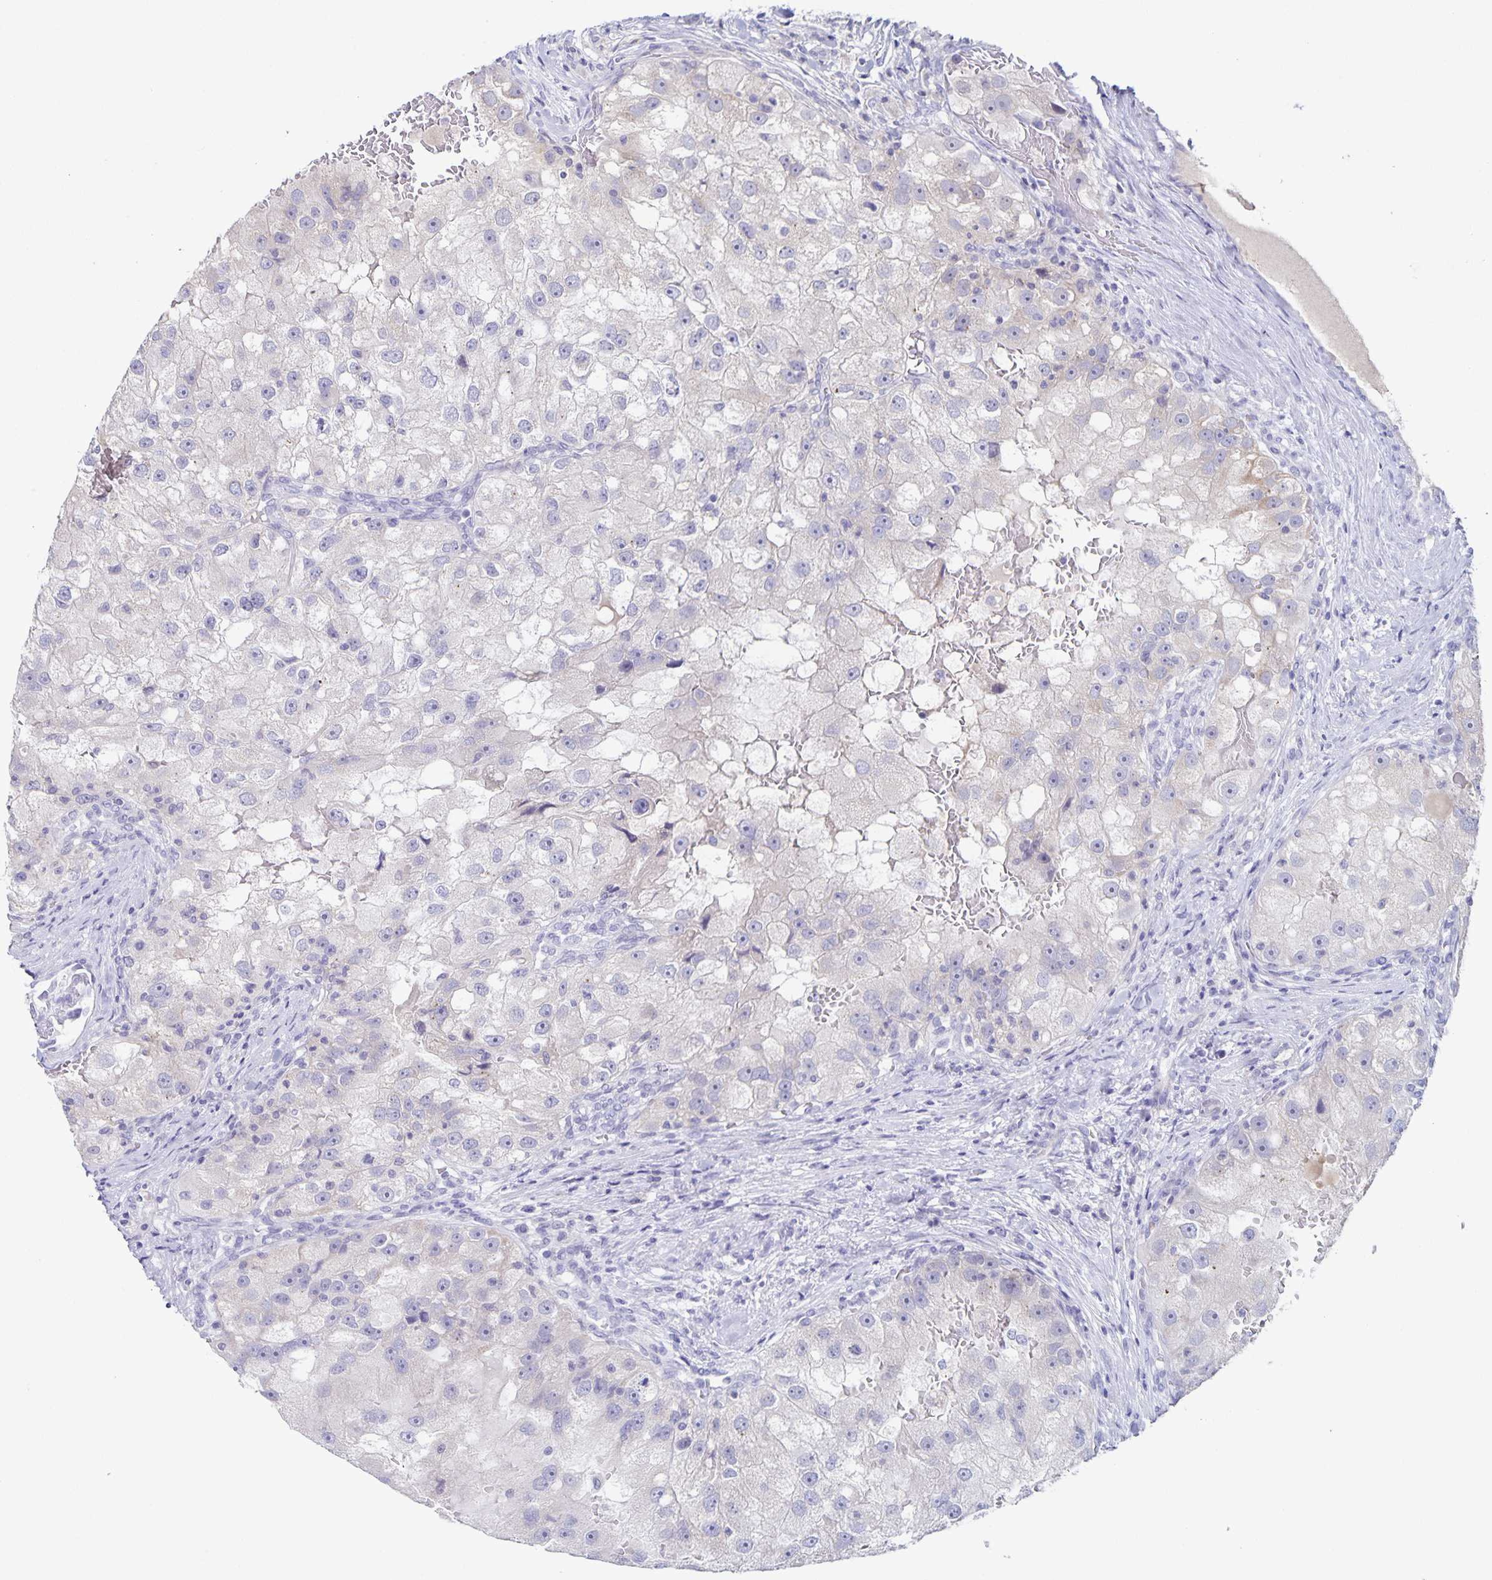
{"staining": {"intensity": "negative", "quantity": "none", "location": "none"}, "tissue": "renal cancer", "cell_type": "Tumor cells", "image_type": "cancer", "snomed": [{"axis": "morphology", "description": "Adenocarcinoma, NOS"}, {"axis": "topography", "description": "Kidney"}], "caption": "Immunohistochemistry histopathology image of neoplastic tissue: human renal cancer stained with DAB displays no significant protein staining in tumor cells.", "gene": "RPL36A", "patient": {"sex": "male", "age": 63}}